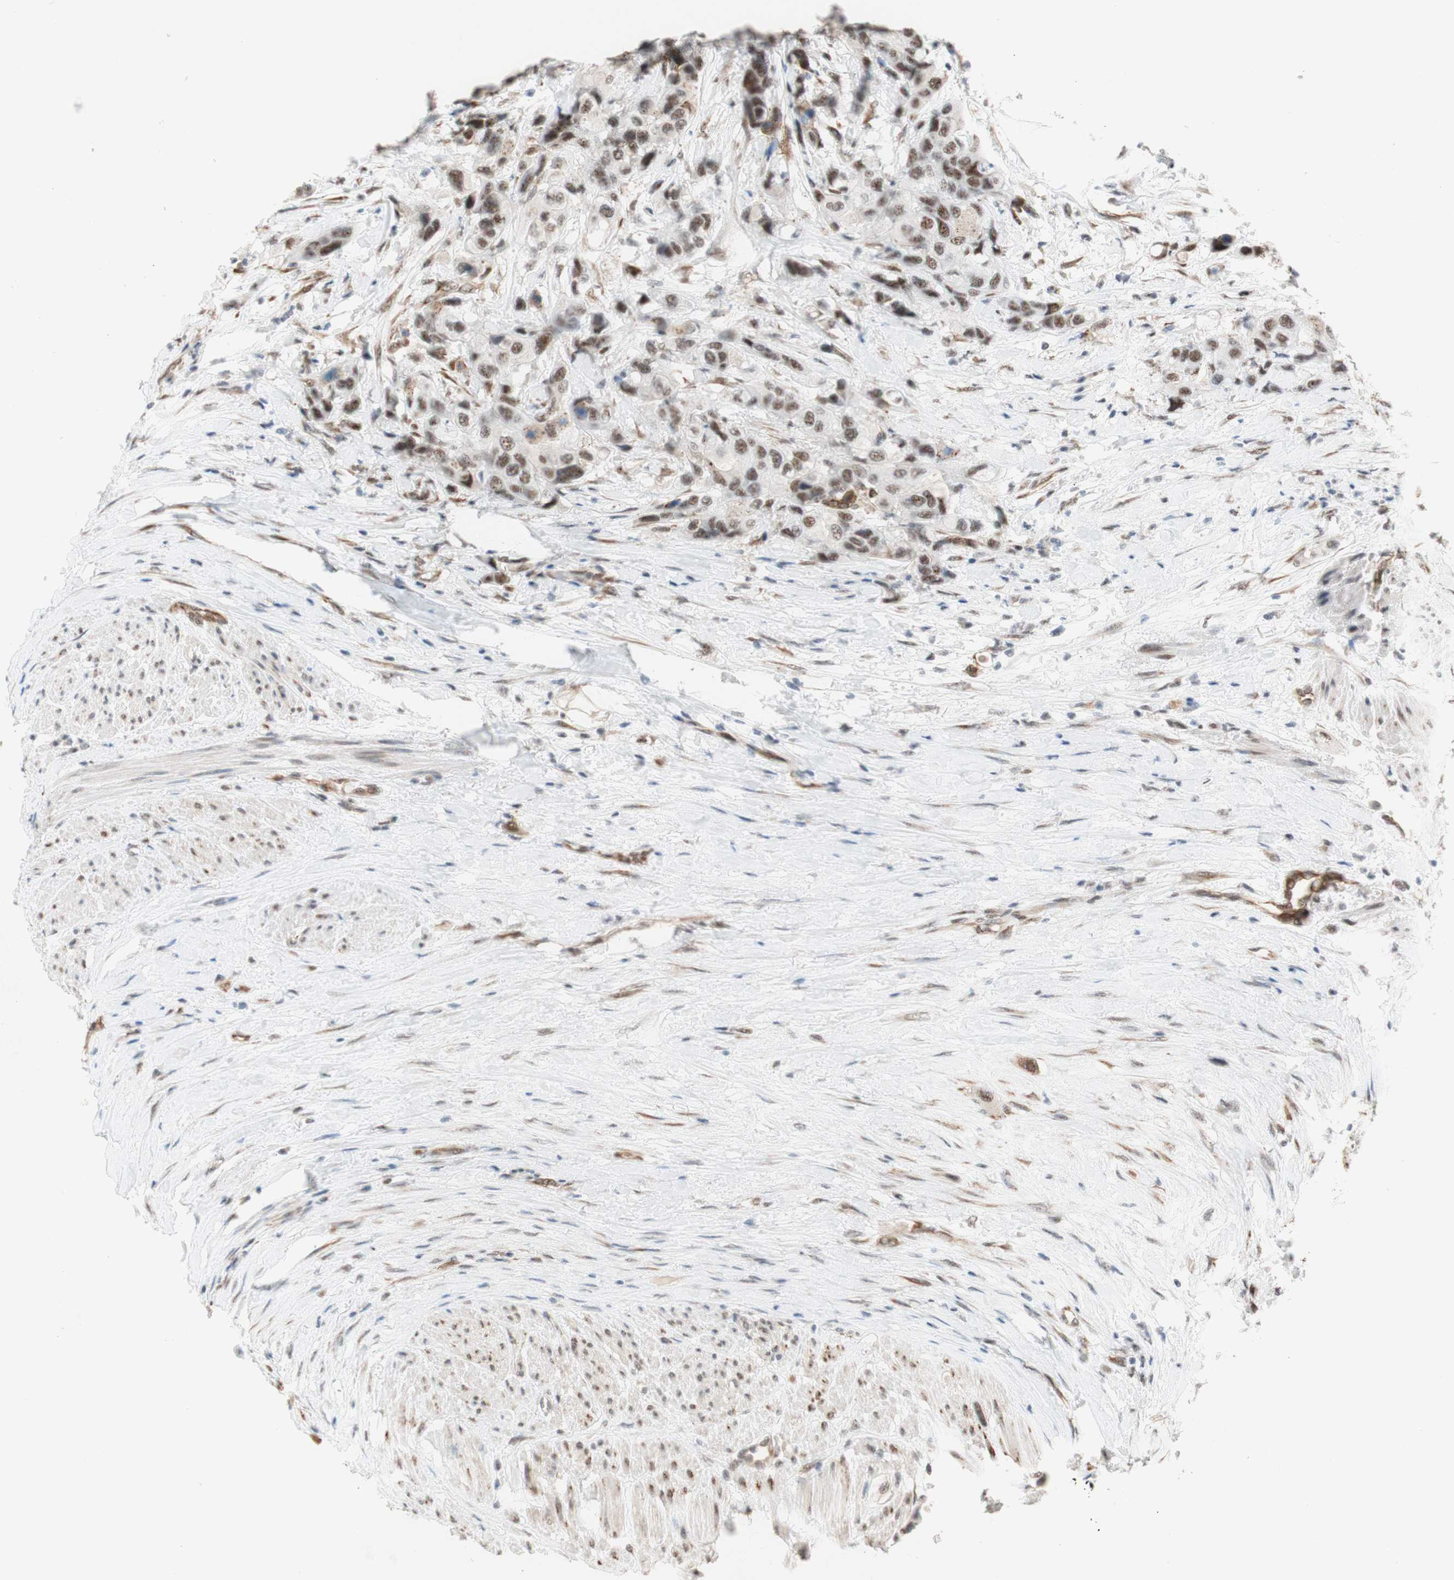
{"staining": {"intensity": "moderate", "quantity": "25%-75%", "location": "nuclear"}, "tissue": "urothelial cancer", "cell_type": "Tumor cells", "image_type": "cancer", "snomed": [{"axis": "morphology", "description": "Urothelial carcinoma, High grade"}, {"axis": "topography", "description": "Urinary bladder"}], "caption": "Urothelial carcinoma (high-grade) stained with DAB (3,3'-diaminobenzidine) immunohistochemistry reveals medium levels of moderate nuclear positivity in about 25%-75% of tumor cells. (Brightfield microscopy of DAB IHC at high magnification).", "gene": "SAP18", "patient": {"sex": "female", "age": 56}}